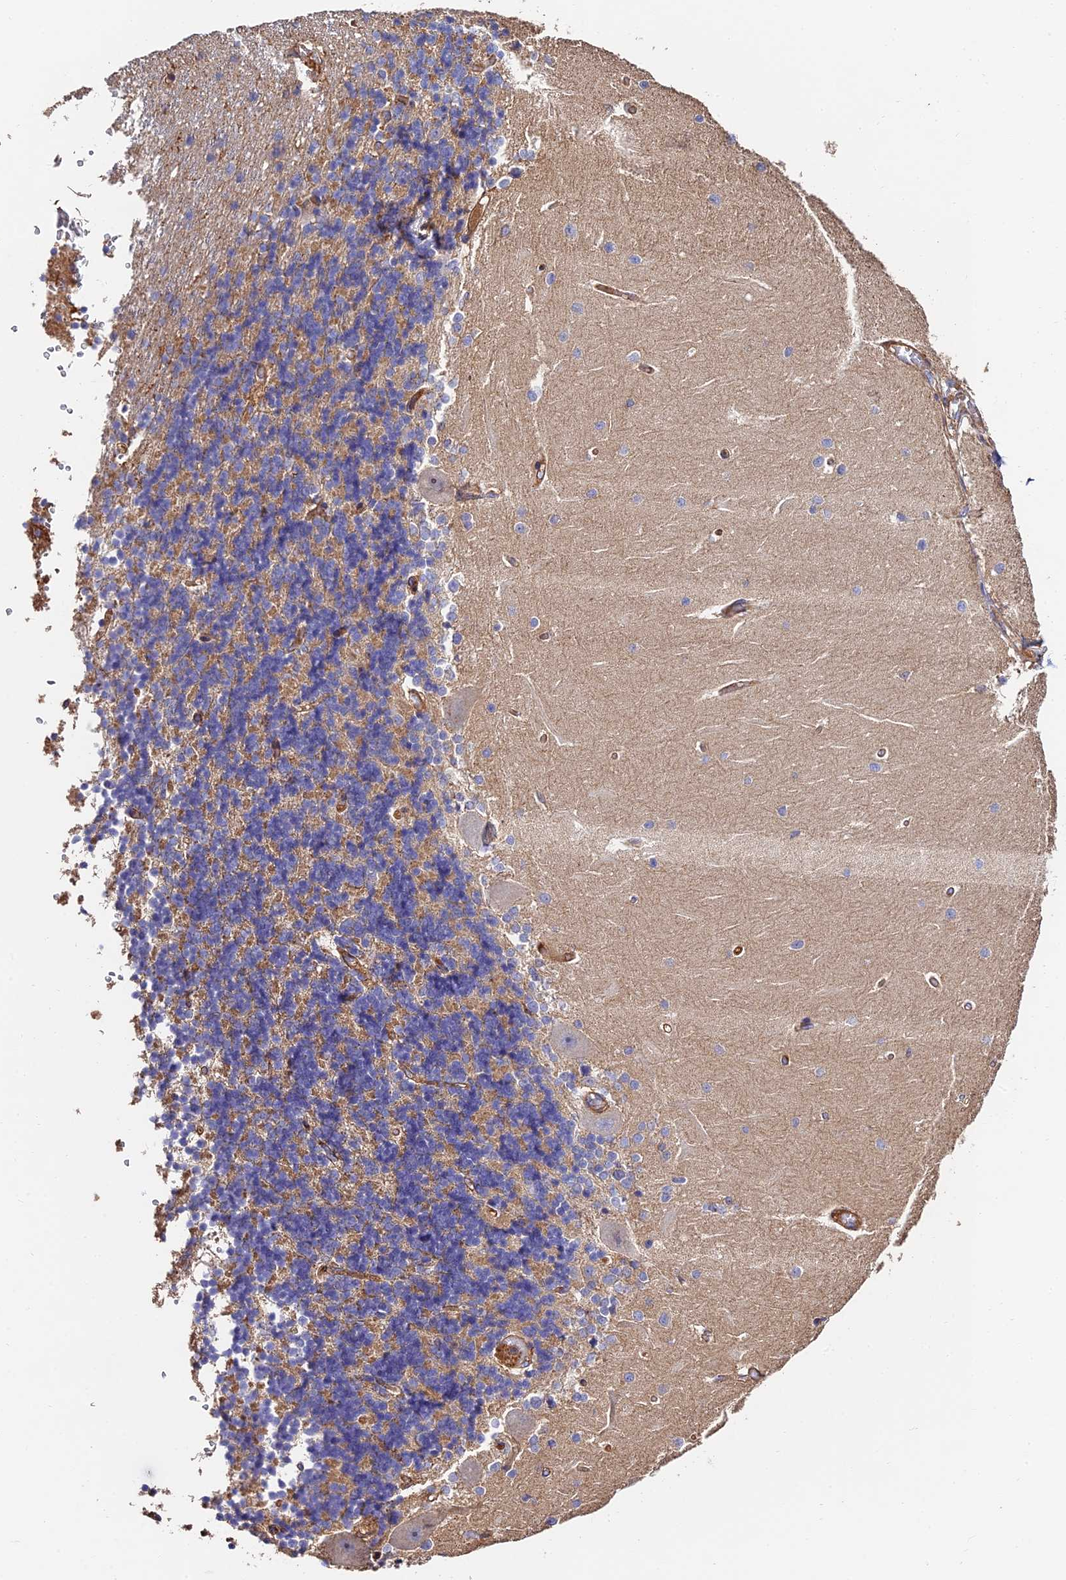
{"staining": {"intensity": "moderate", "quantity": "25%-75%", "location": "cytoplasmic/membranous"}, "tissue": "cerebellum", "cell_type": "Cells in granular layer", "image_type": "normal", "snomed": [{"axis": "morphology", "description": "Normal tissue, NOS"}, {"axis": "topography", "description": "Cerebellum"}], "caption": "Moderate cytoplasmic/membranous expression for a protein is seen in approximately 25%-75% of cells in granular layer of normal cerebellum using IHC.", "gene": "EXT1", "patient": {"sex": "male", "age": 37}}